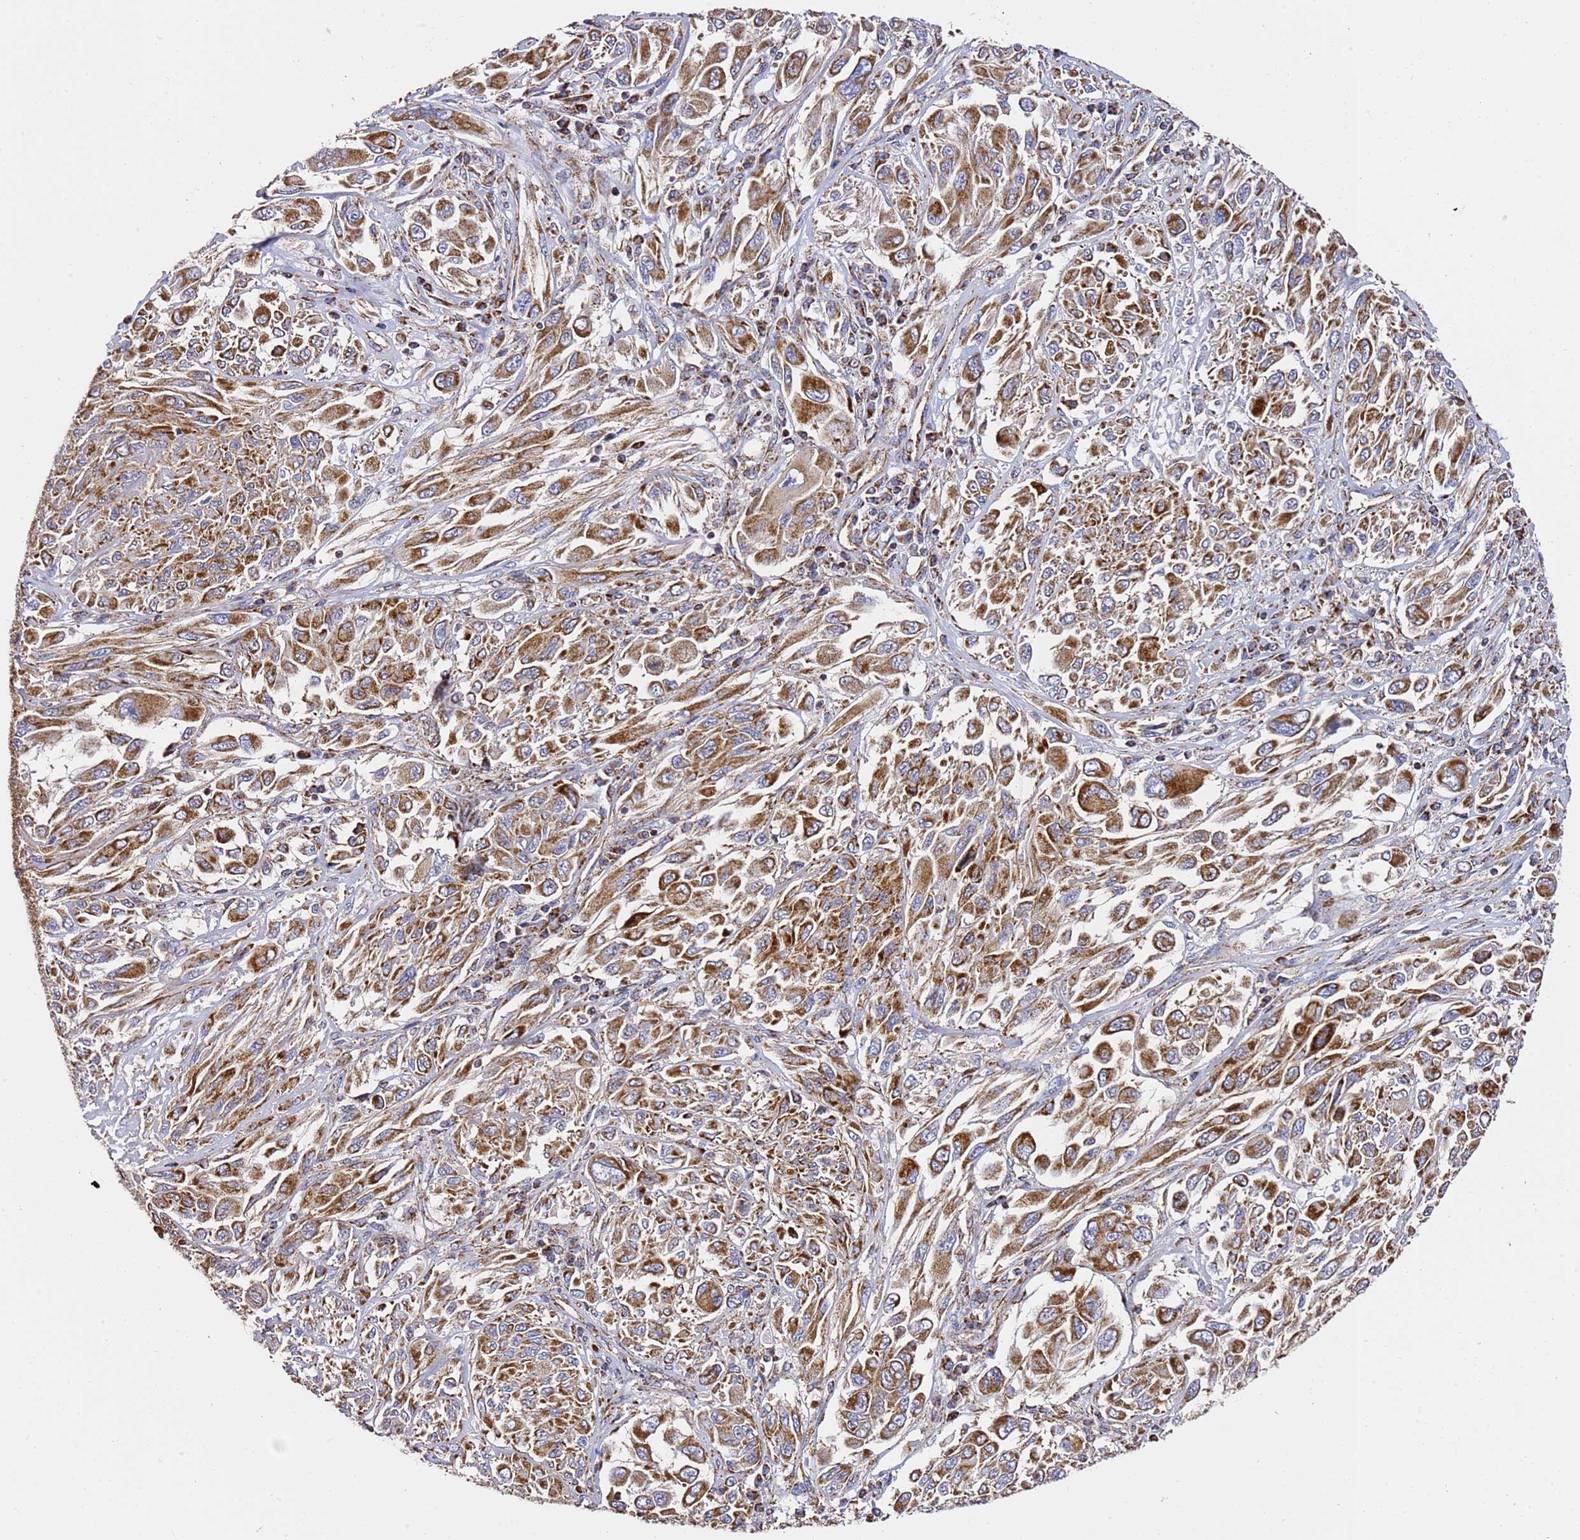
{"staining": {"intensity": "strong", "quantity": ">75%", "location": "cytoplasmic/membranous"}, "tissue": "melanoma", "cell_type": "Tumor cells", "image_type": "cancer", "snomed": [{"axis": "morphology", "description": "Malignant melanoma, NOS"}, {"axis": "topography", "description": "Skin"}], "caption": "Strong cytoplasmic/membranous protein positivity is present in approximately >75% of tumor cells in malignant melanoma. Ihc stains the protein in brown and the nuclei are stained blue.", "gene": "NDUFA3", "patient": {"sex": "female", "age": 91}}